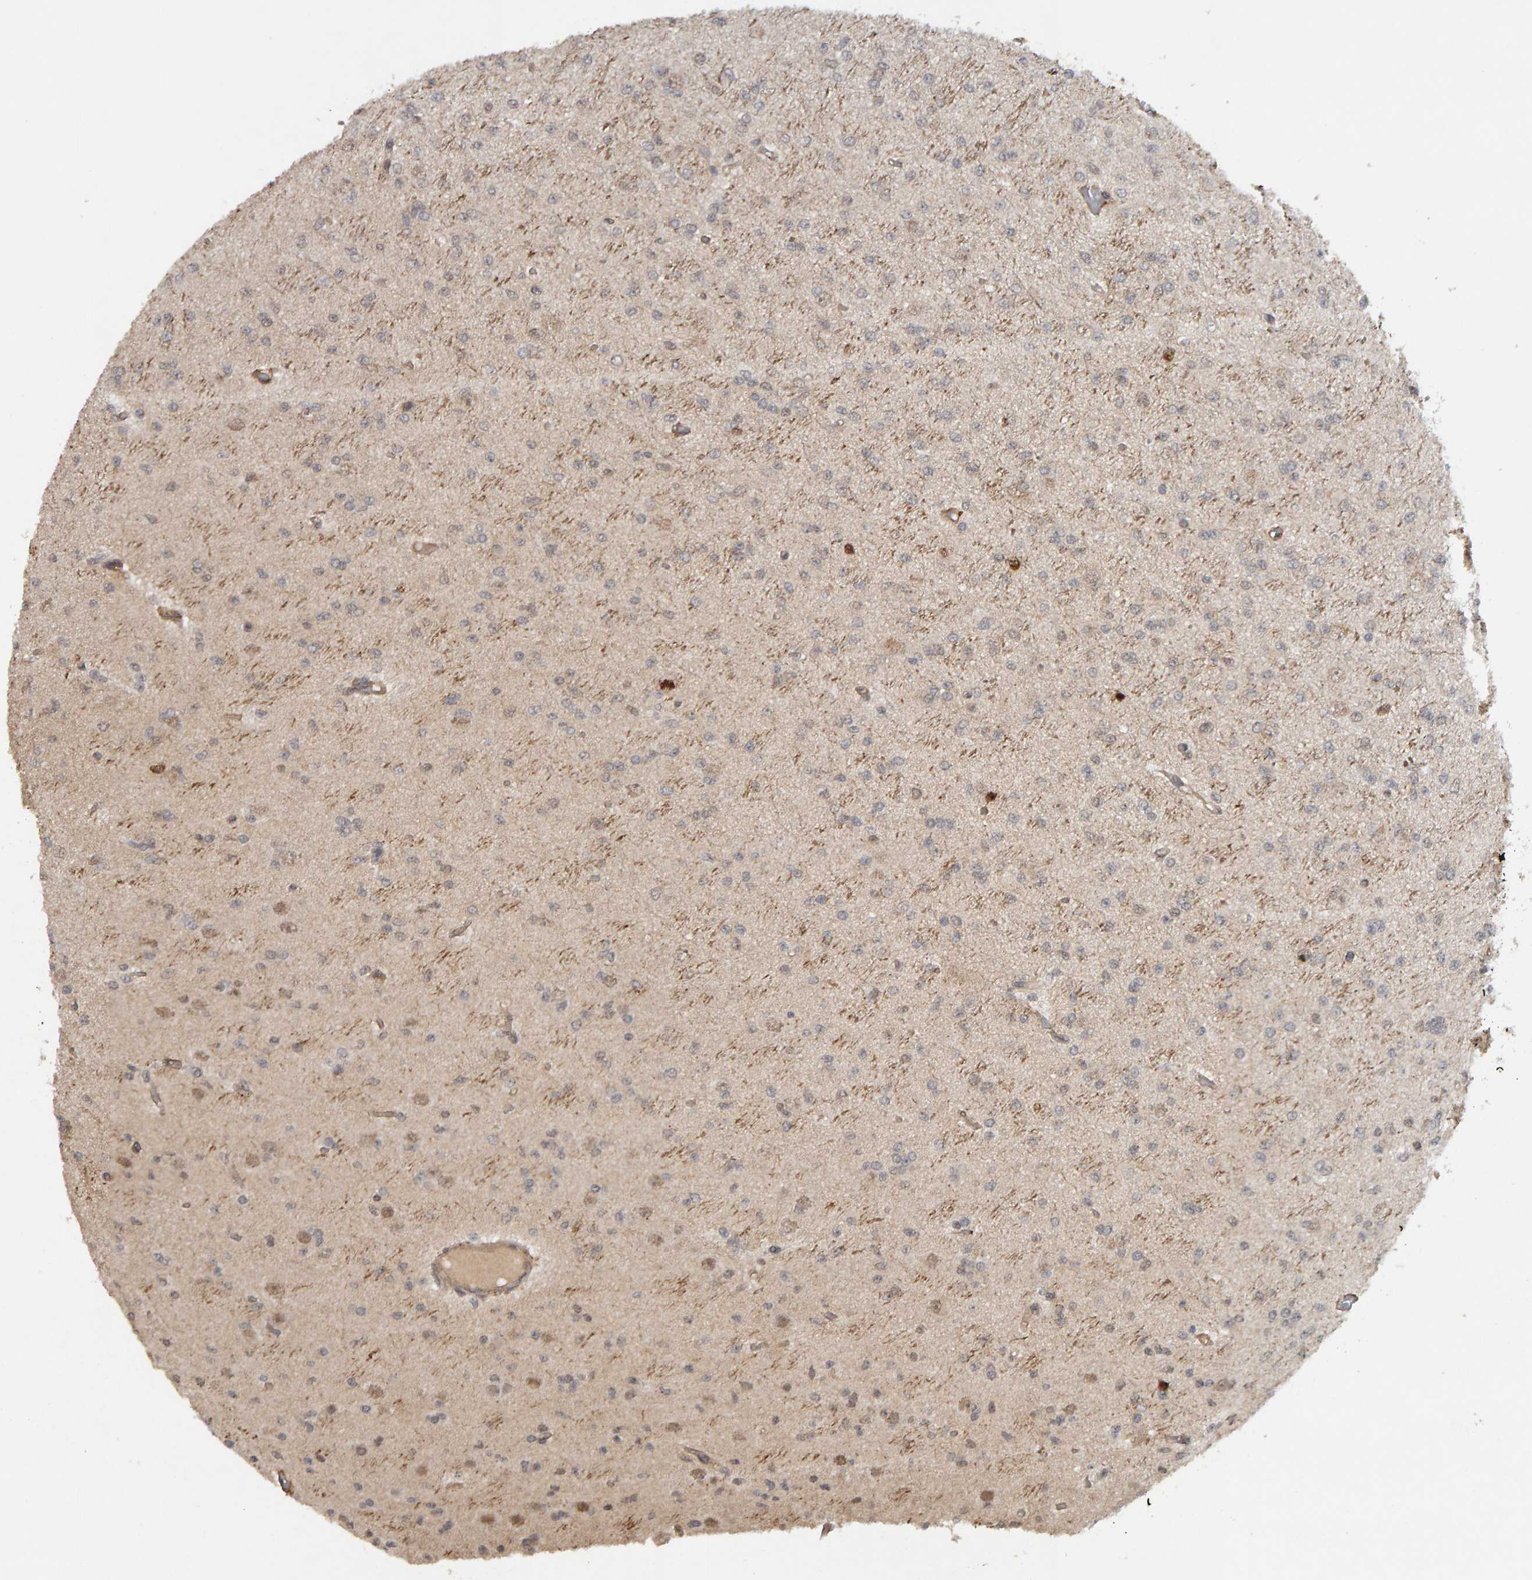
{"staining": {"intensity": "weak", "quantity": "25%-75%", "location": "nuclear"}, "tissue": "glioma", "cell_type": "Tumor cells", "image_type": "cancer", "snomed": [{"axis": "morphology", "description": "Glioma, malignant, Low grade"}, {"axis": "topography", "description": "Brain"}], "caption": "Protein staining of malignant glioma (low-grade) tissue displays weak nuclear positivity in approximately 25%-75% of tumor cells. (DAB IHC with brightfield microscopy, high magnification).", "gene": "CDCA5", "patient": {"sex": "female", "age": 22}}